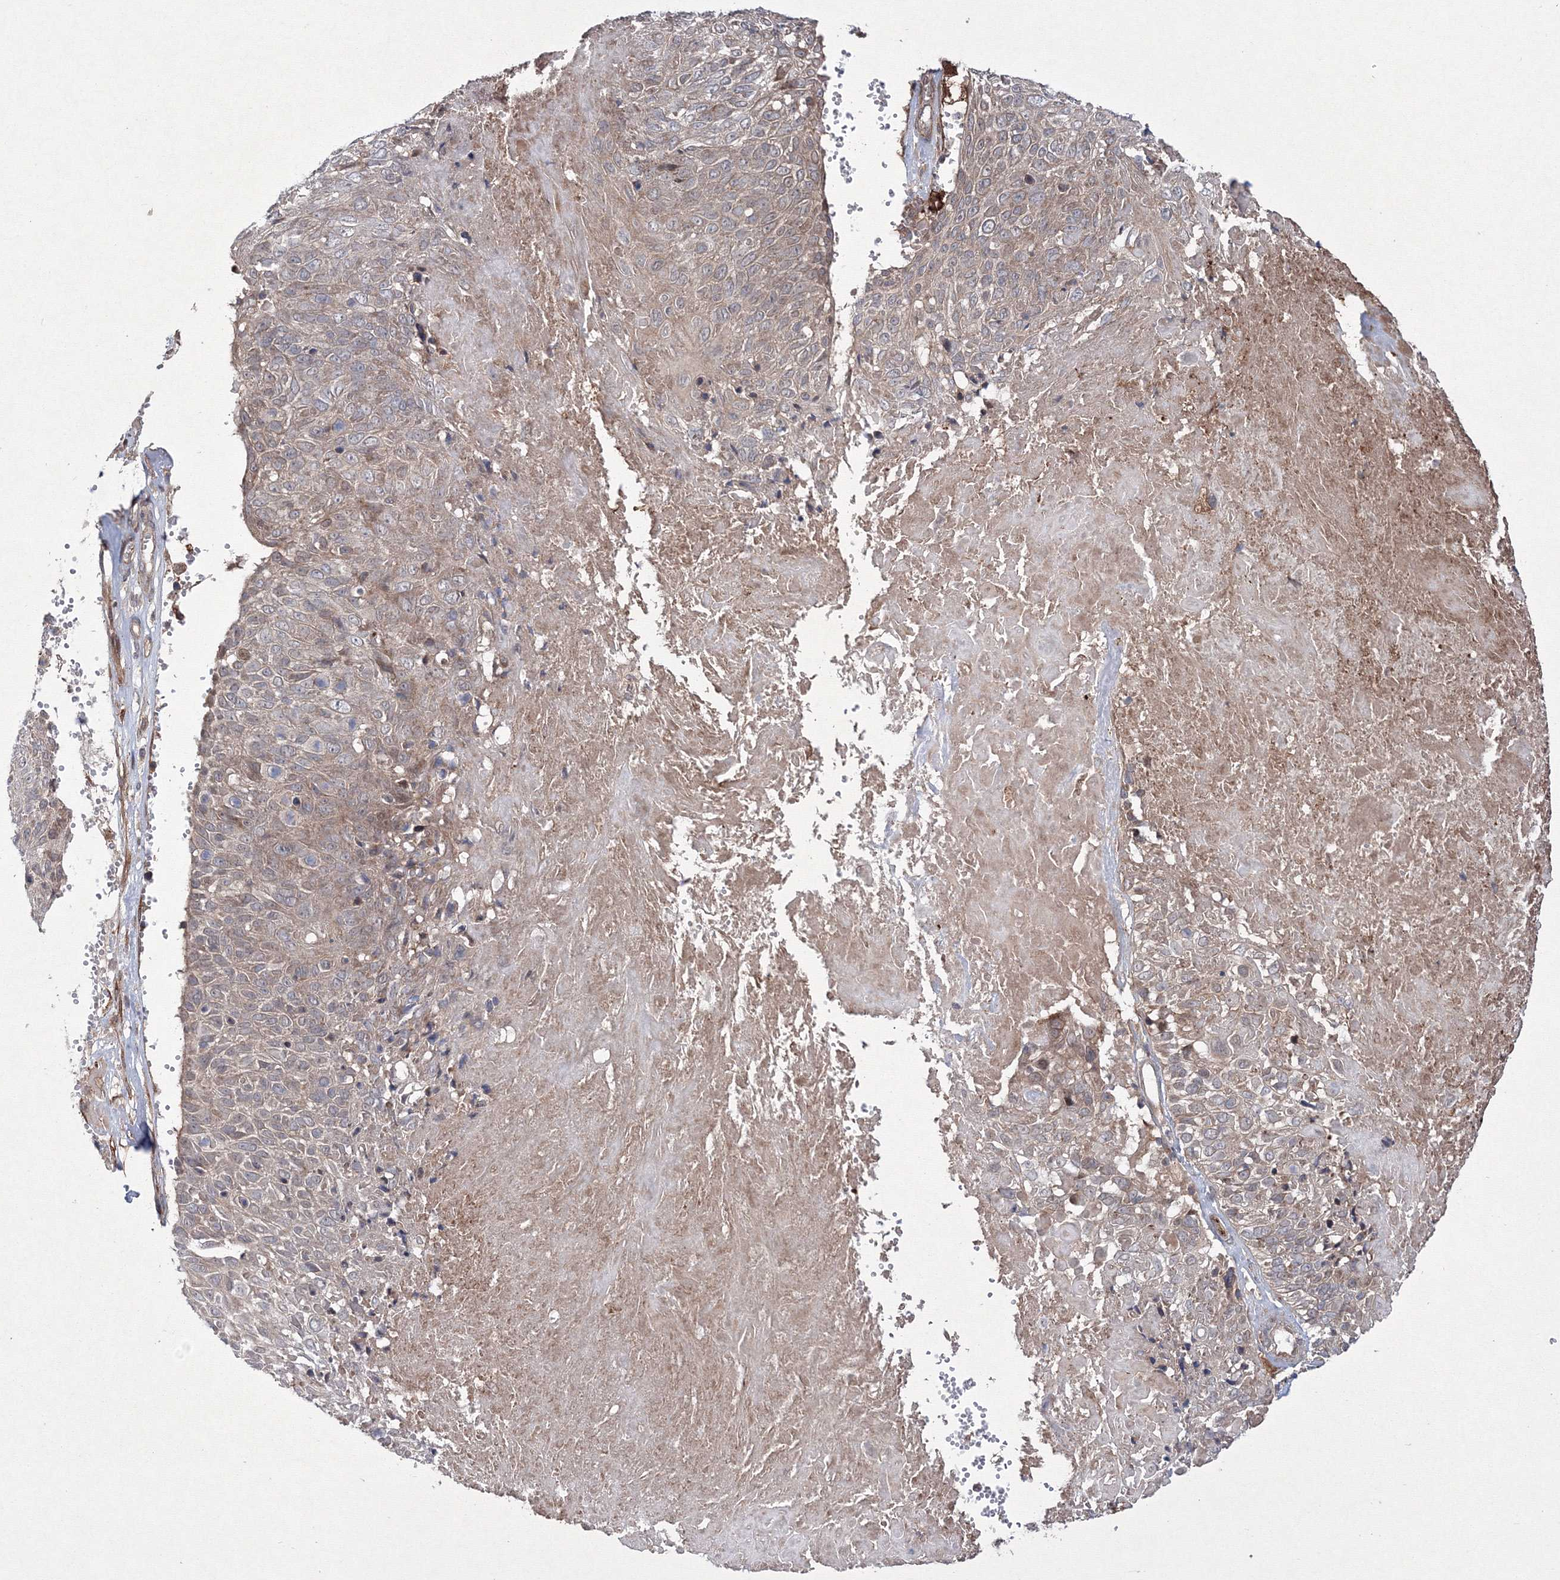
{"staining": {"intensity": "moderate", "quantity": "<25%", "location": "cytoplasmic/membranous"}, "tissue": "cervical cancer", "cell_type": "Tumor cells", "image_type": "cancer", "snomed": [{"axis": "morphology", "description": "Squamous cell carcinoma, NOS"}, {"axis": "topography", "description": "Cervix"}], "caption": "A histopathology image of squamous cell carcinoma (cervical) stained for a protein exhibits moderate cytoplasmic/membranous brown staining in tumor cells.", "gene": "RANBP3L", "patient": {"sex": "female", "age": 74}}